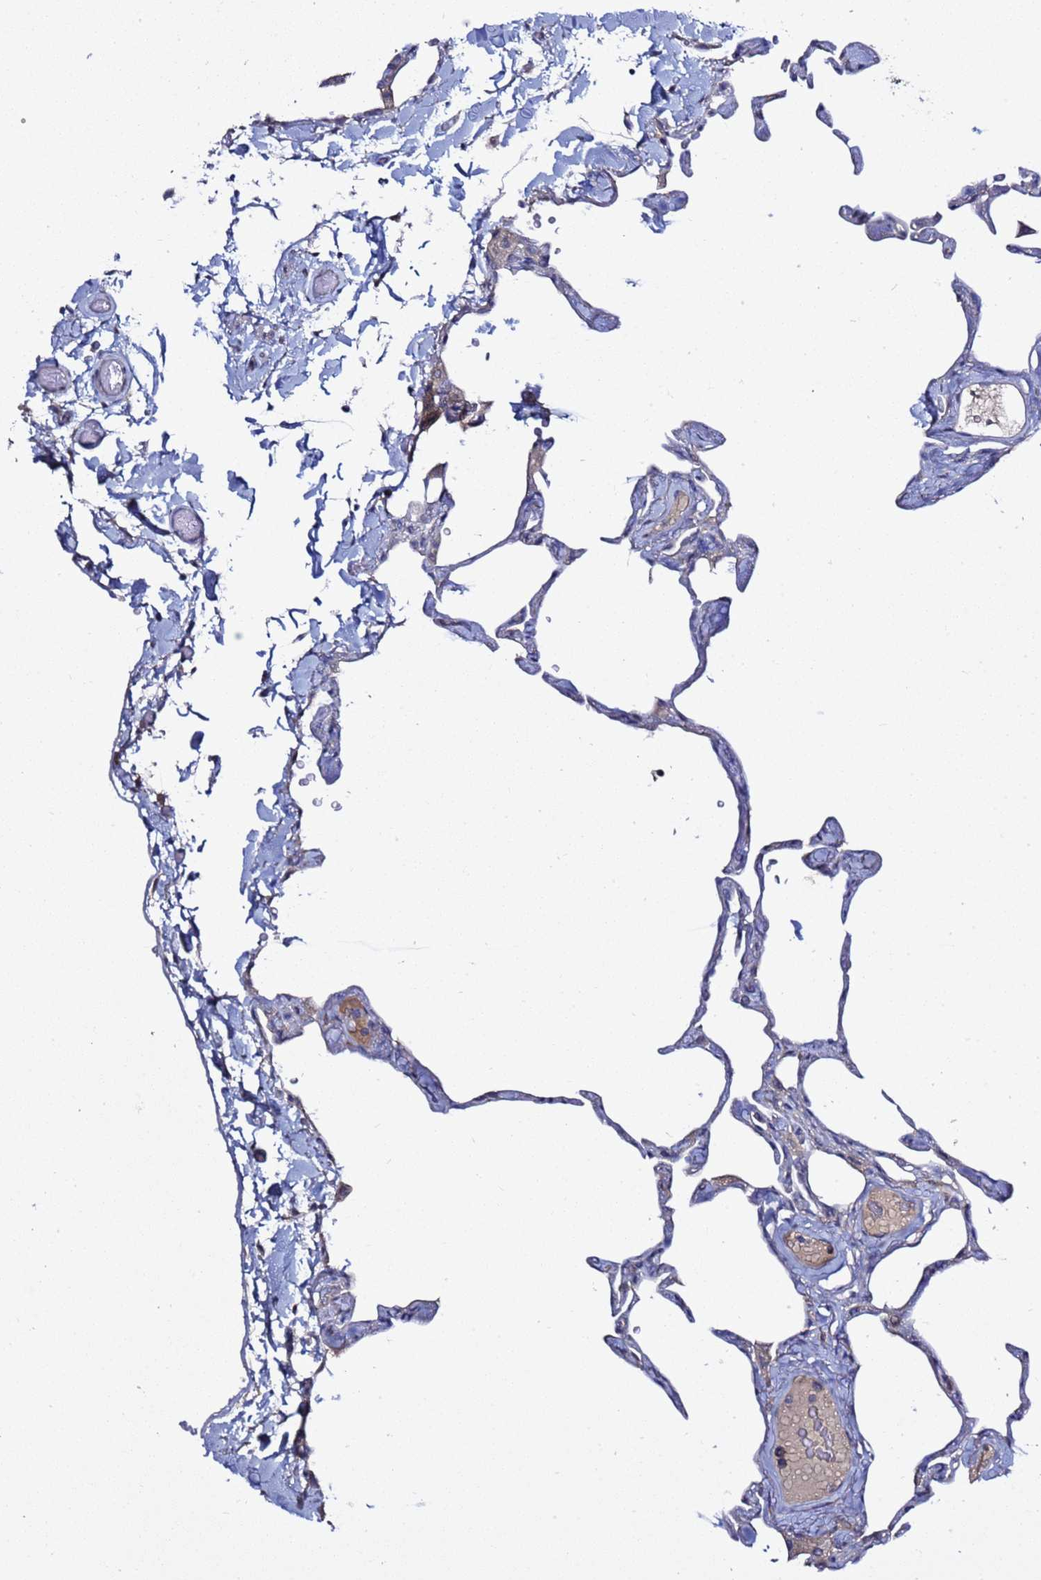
{"staining": {"intensity": "negative", "quantity": "none", "location": "none"}, "tissue": "lung", "cell_type": "Alveolar cells", "image_type": "normal", "snomed": [{"axis": "morphology", "description": "Normal tissue, NOS"}, {"axis": "topography", "description": "Lung"}], "caption": "A high-resolution histopathology image shows immunohistochemistry (IHC) staining of unremarkable lung, which shows no significant expression in alveolar cells. The staining was performed using DAB (3,3'-diaminobenzidine) to visualize the protein expression in brown, while the nuclei were stained in blue with hematoxylin (Magnification: 20x).", "gene": "RABL2A", "patient": {"sex": "male", "age": 65}}